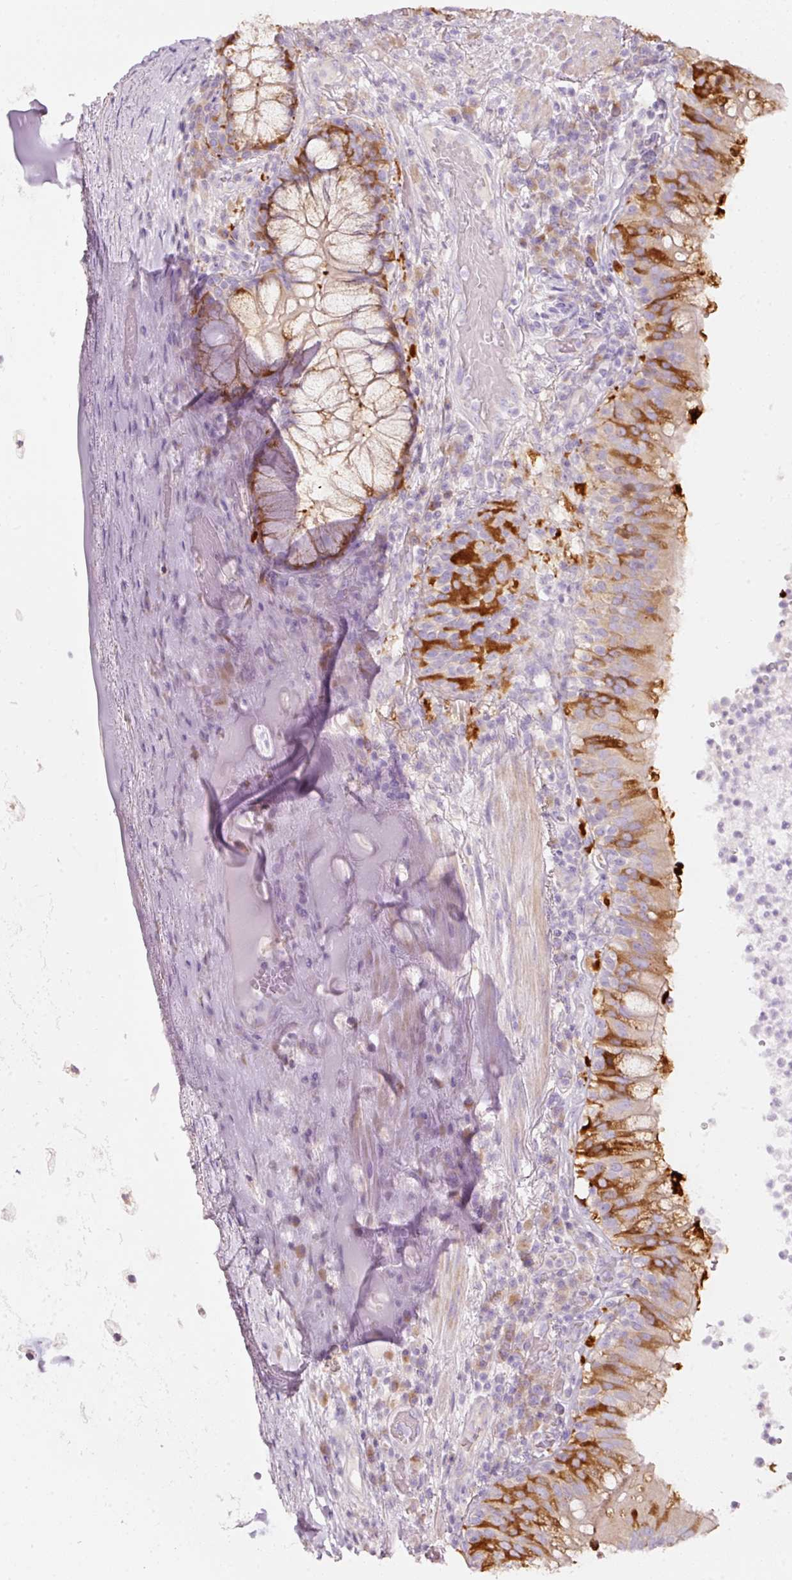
{"staining": {"intensity": "strong", "quantity": "<25%", "location": "cytoplasmic/membranous"}, "tissue": "bronchus", "cell_type": "Respiratory epithelial cells", "image_type": "normal", "snomed": [{"axis": "morphology", "description": "Normal tissue, NOS"}, {"axis": "topography", "description": "Cartilage tissue"}, {"axis": "topography", "description": "Bronchus"}], "caption": "This is an image of immunohistochemistry staining of unremarkable bronchus, which shows strong positivity in the cytoplasmic/membranous of respiratory epithelial cells.", "gene": "PDXDC1", "patient": {"sex": "male", "age": 56}}